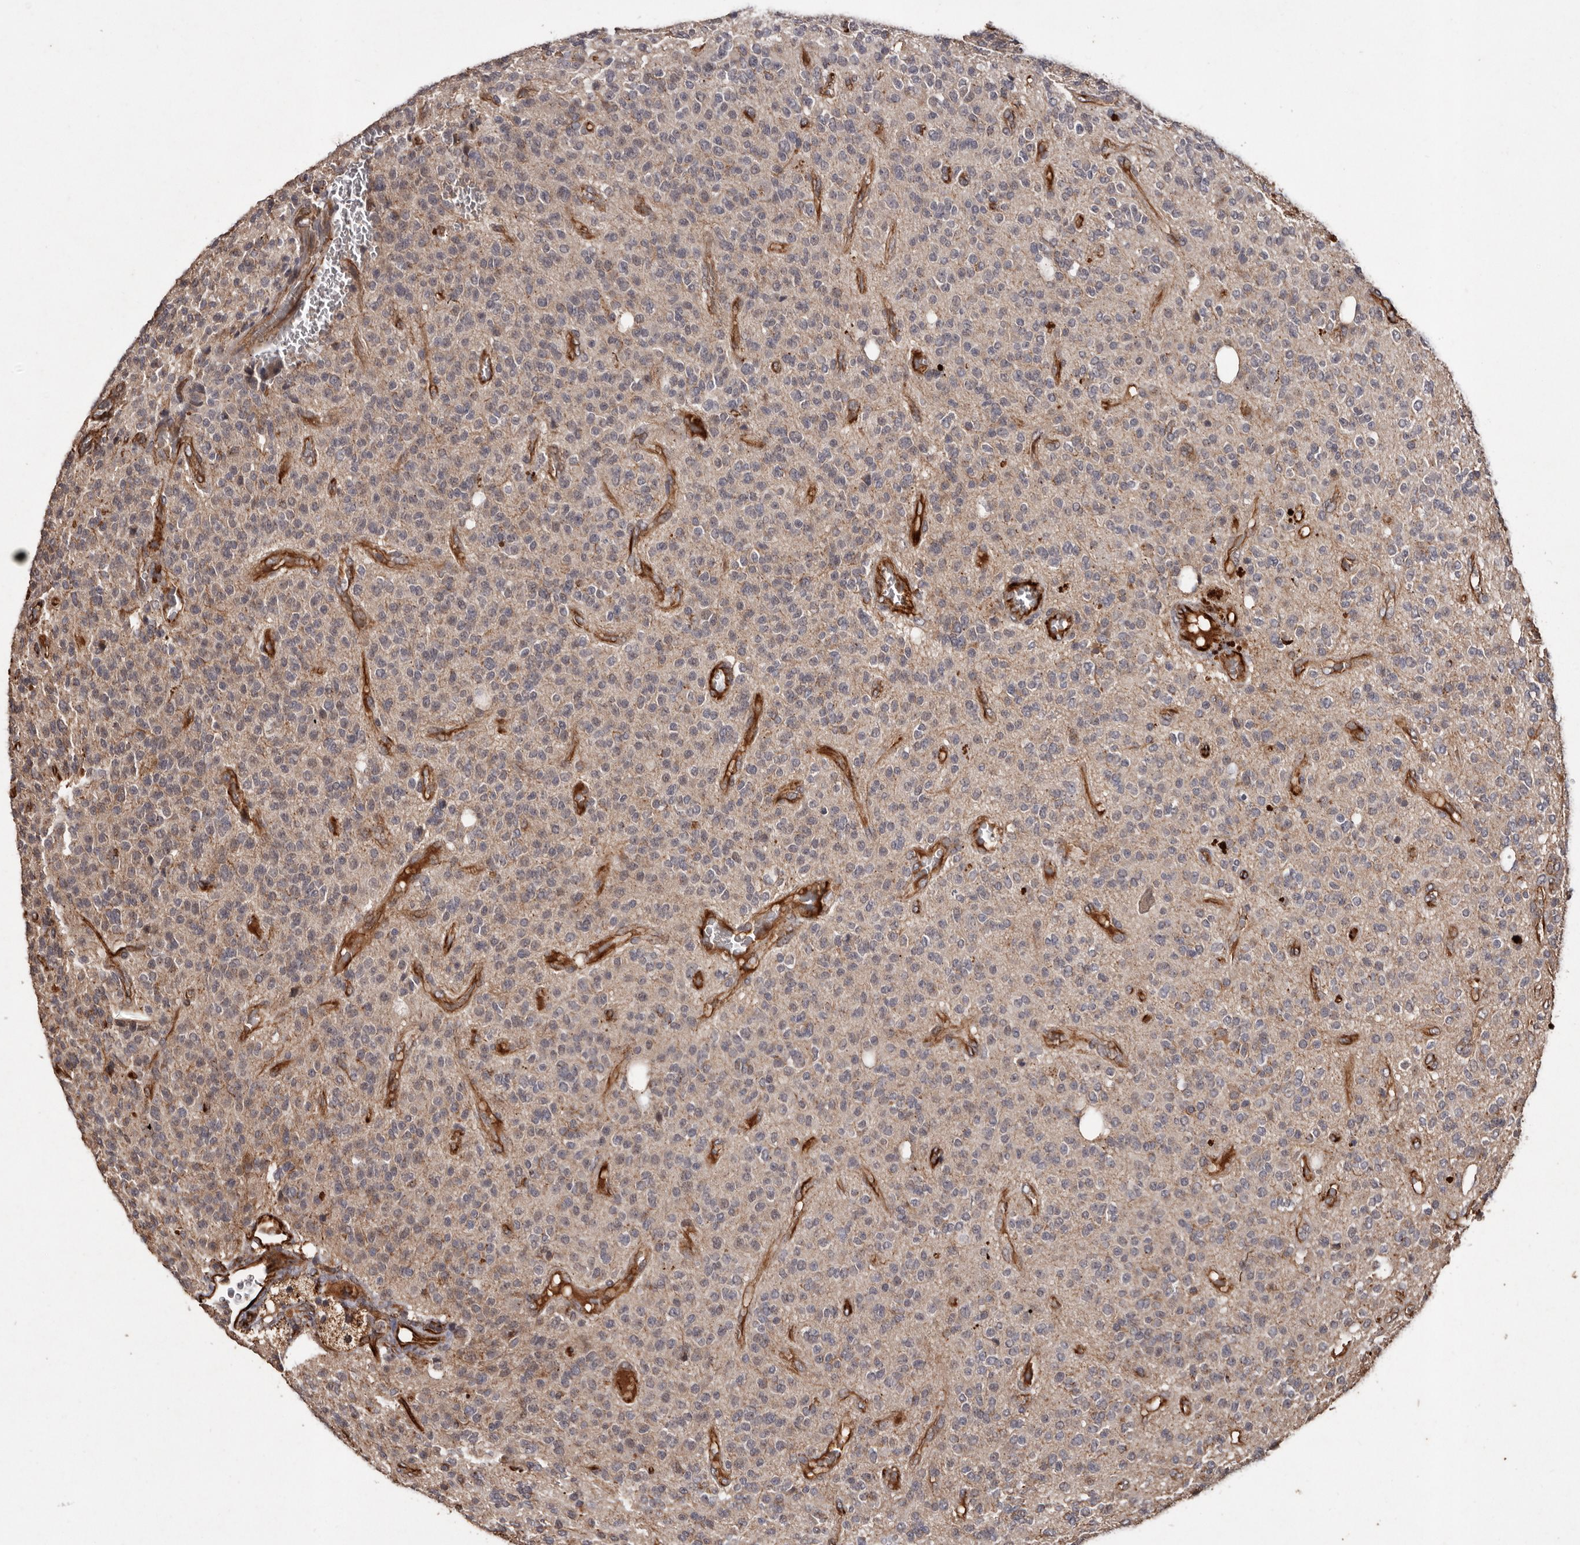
{"staining": {"intensity": "weak", "quantity": "<25%", "location": "cytoplasmic/membranous"}, "tissue": "glioma", "cell_type": "Tumor cells", "image_type": "cancer", "snomed": [{"axis": "morphology", "description": "Glioma, malignant, High grade"}, {"axis": "topography", "description": "Brain"}], "caption": "Immunohistochemistry (IHC) micrograph of human glioma stained for a protein (brown), which demonstrates no staining in tumor cells.", "gene": "BRAT1", "patient": {"sex": "male", "age": 34}}